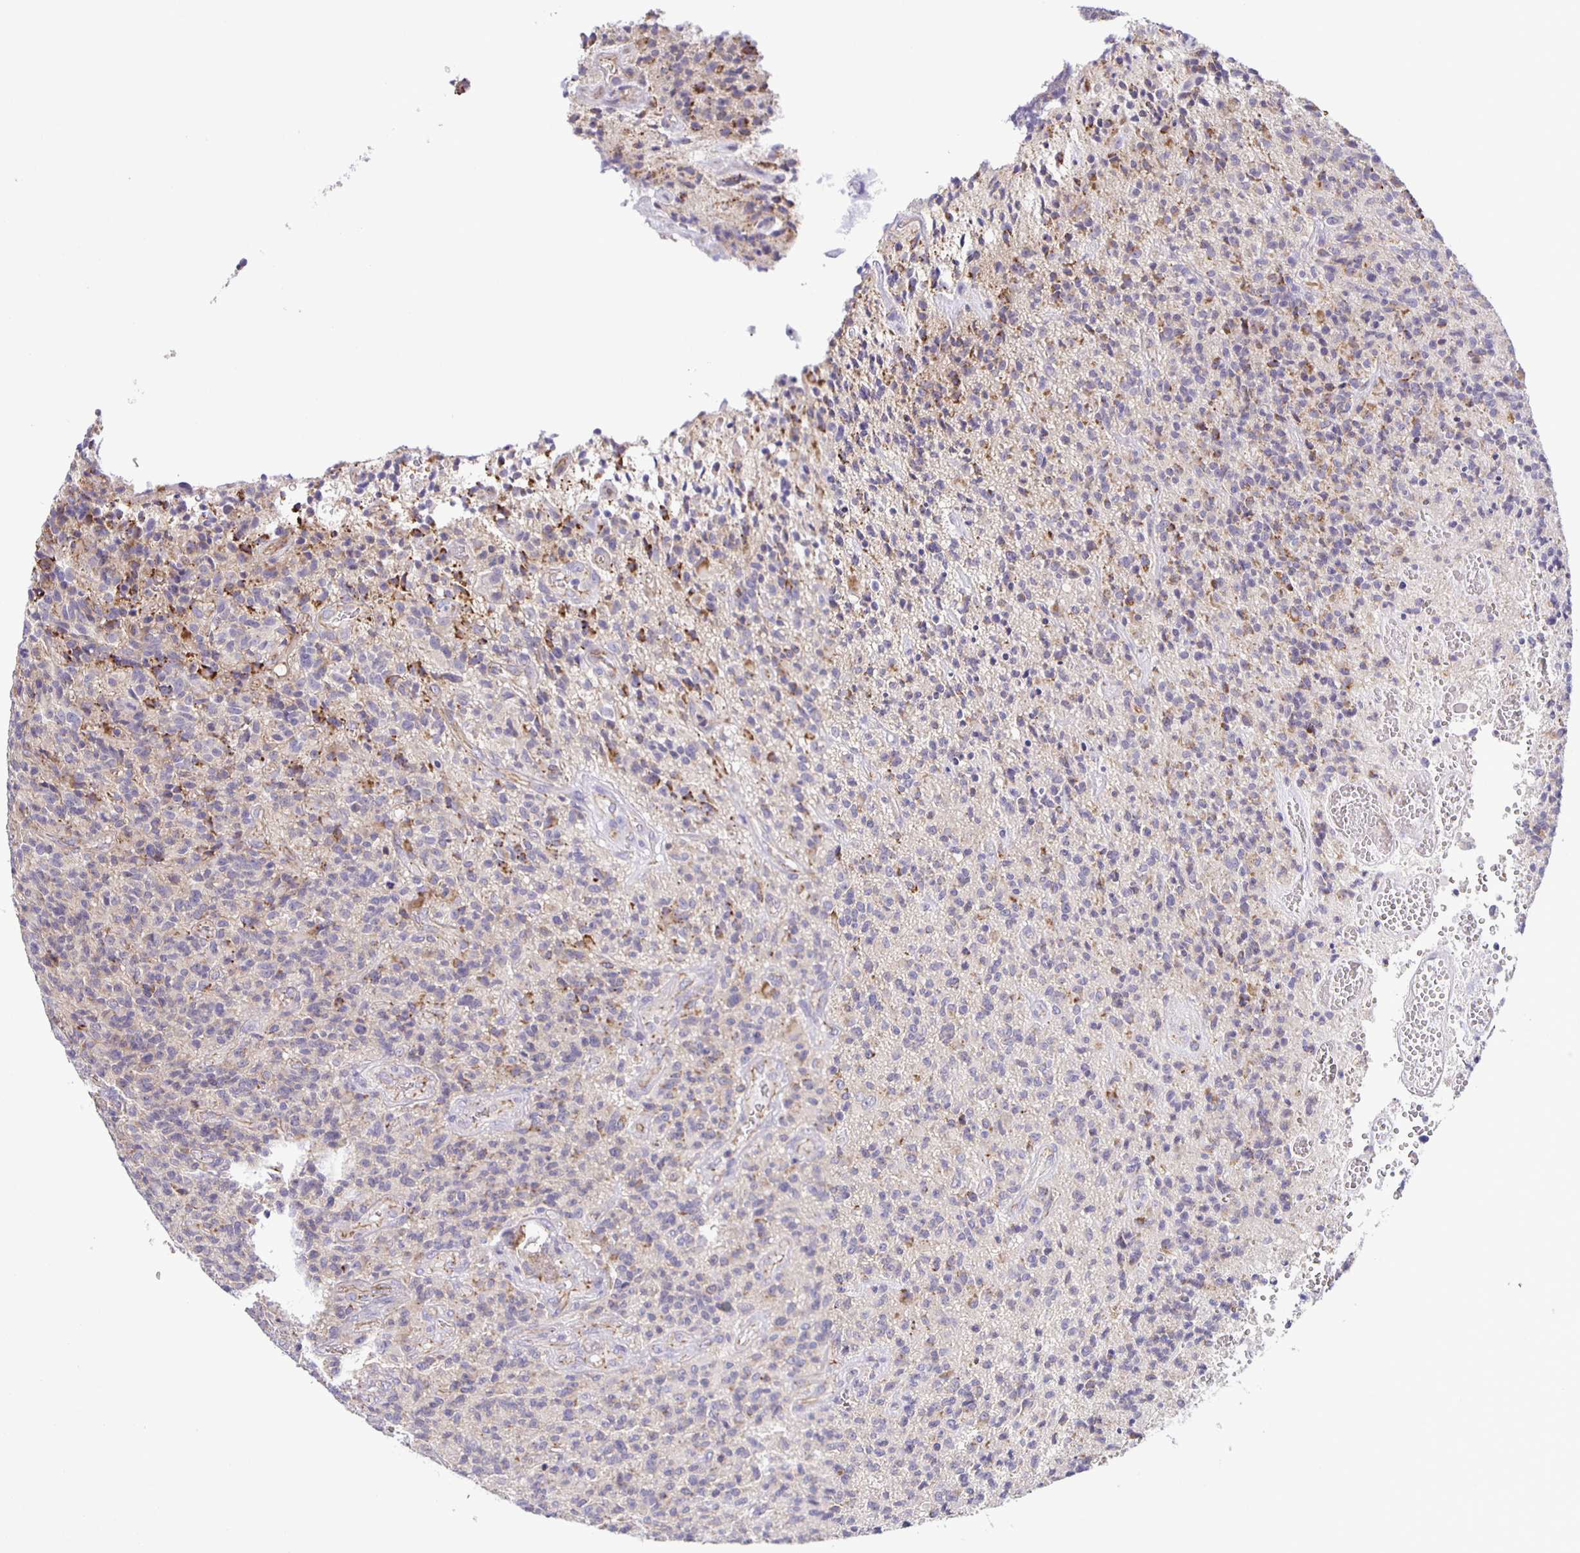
{"staining": {"intensity": "moderate", "quantity": "<25%", "location": "cytoplasmic/membranous"}, "tissue": "glioma", "cell_type": "Tumor cells", "image_type": "cancer", "snomed": [{"axis": "morphology", "description": "Glioma, malignant, High grade"}, {"axis": "topography", "description": "Brain"}], "caption": "A micrograph of glioma stained for a protein exhibits moderate cytoplasmic/membranous brown staining in tumor cells. Using DAB (3,3'-diaminobenzidine) (brown) and hematoxylin (blue) stains, captured at high magnification using brightfield microscopy.", "gene": "JMJD4", "patient": {"sex": "male", "age": 76}}